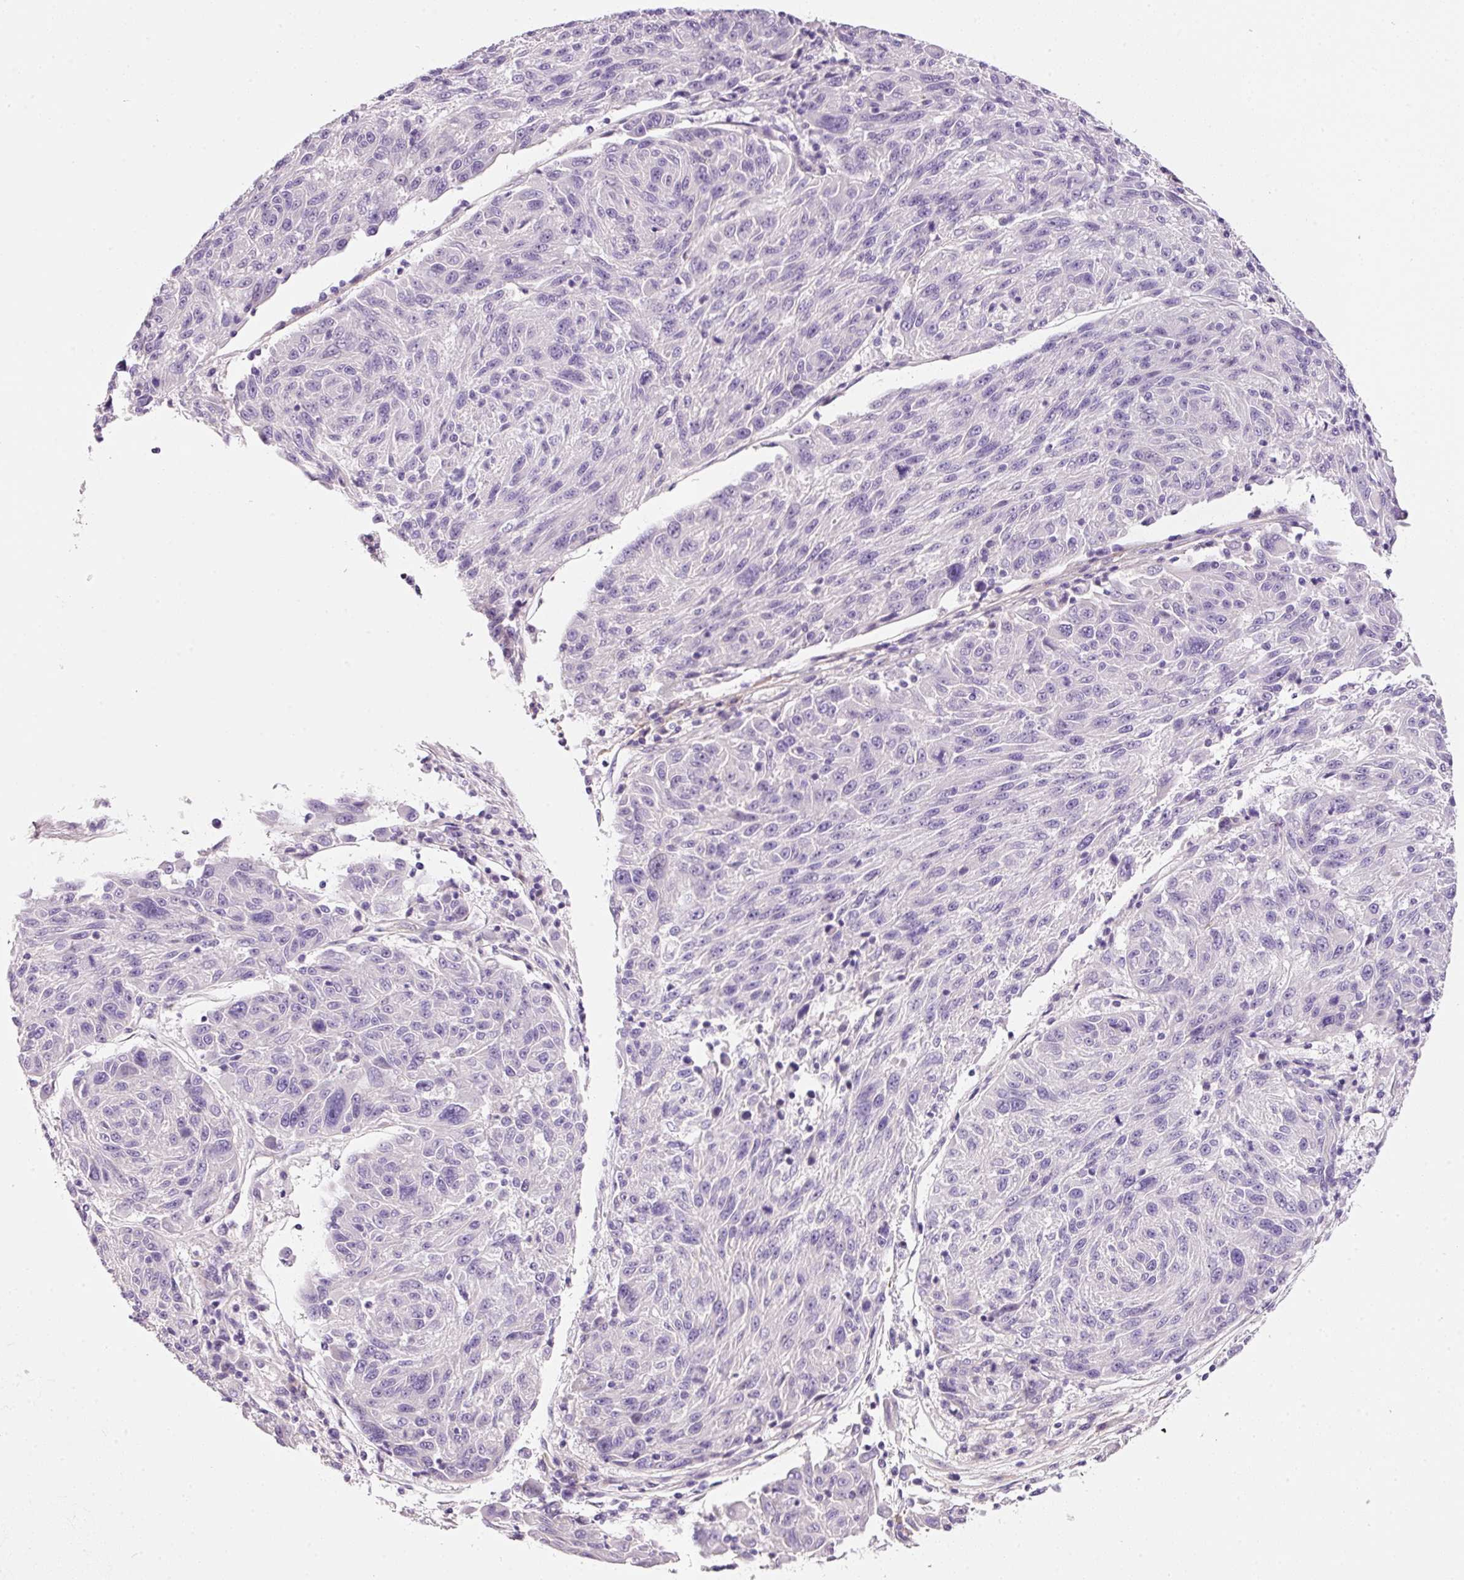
{"staining": {"intensity": "negative", "quantity": "none", "location": "none"}, "tissue": "melanoma", "cell_type": "Tumor cells", "image_type": "cancer", "snomed": [{"axis": "morphology", "description": "Malignant melanoma, NOS"}, {"axis": "topography", "description": "Skin"}], "caption": "Tumor cells are negative for protein expression in human melanoma. (DAB (3,3'-diaminobenzidine) immunohistochemistry, high magnification).", "gene": "SOS2", "patient": {"sex": "male", "age": 53}}